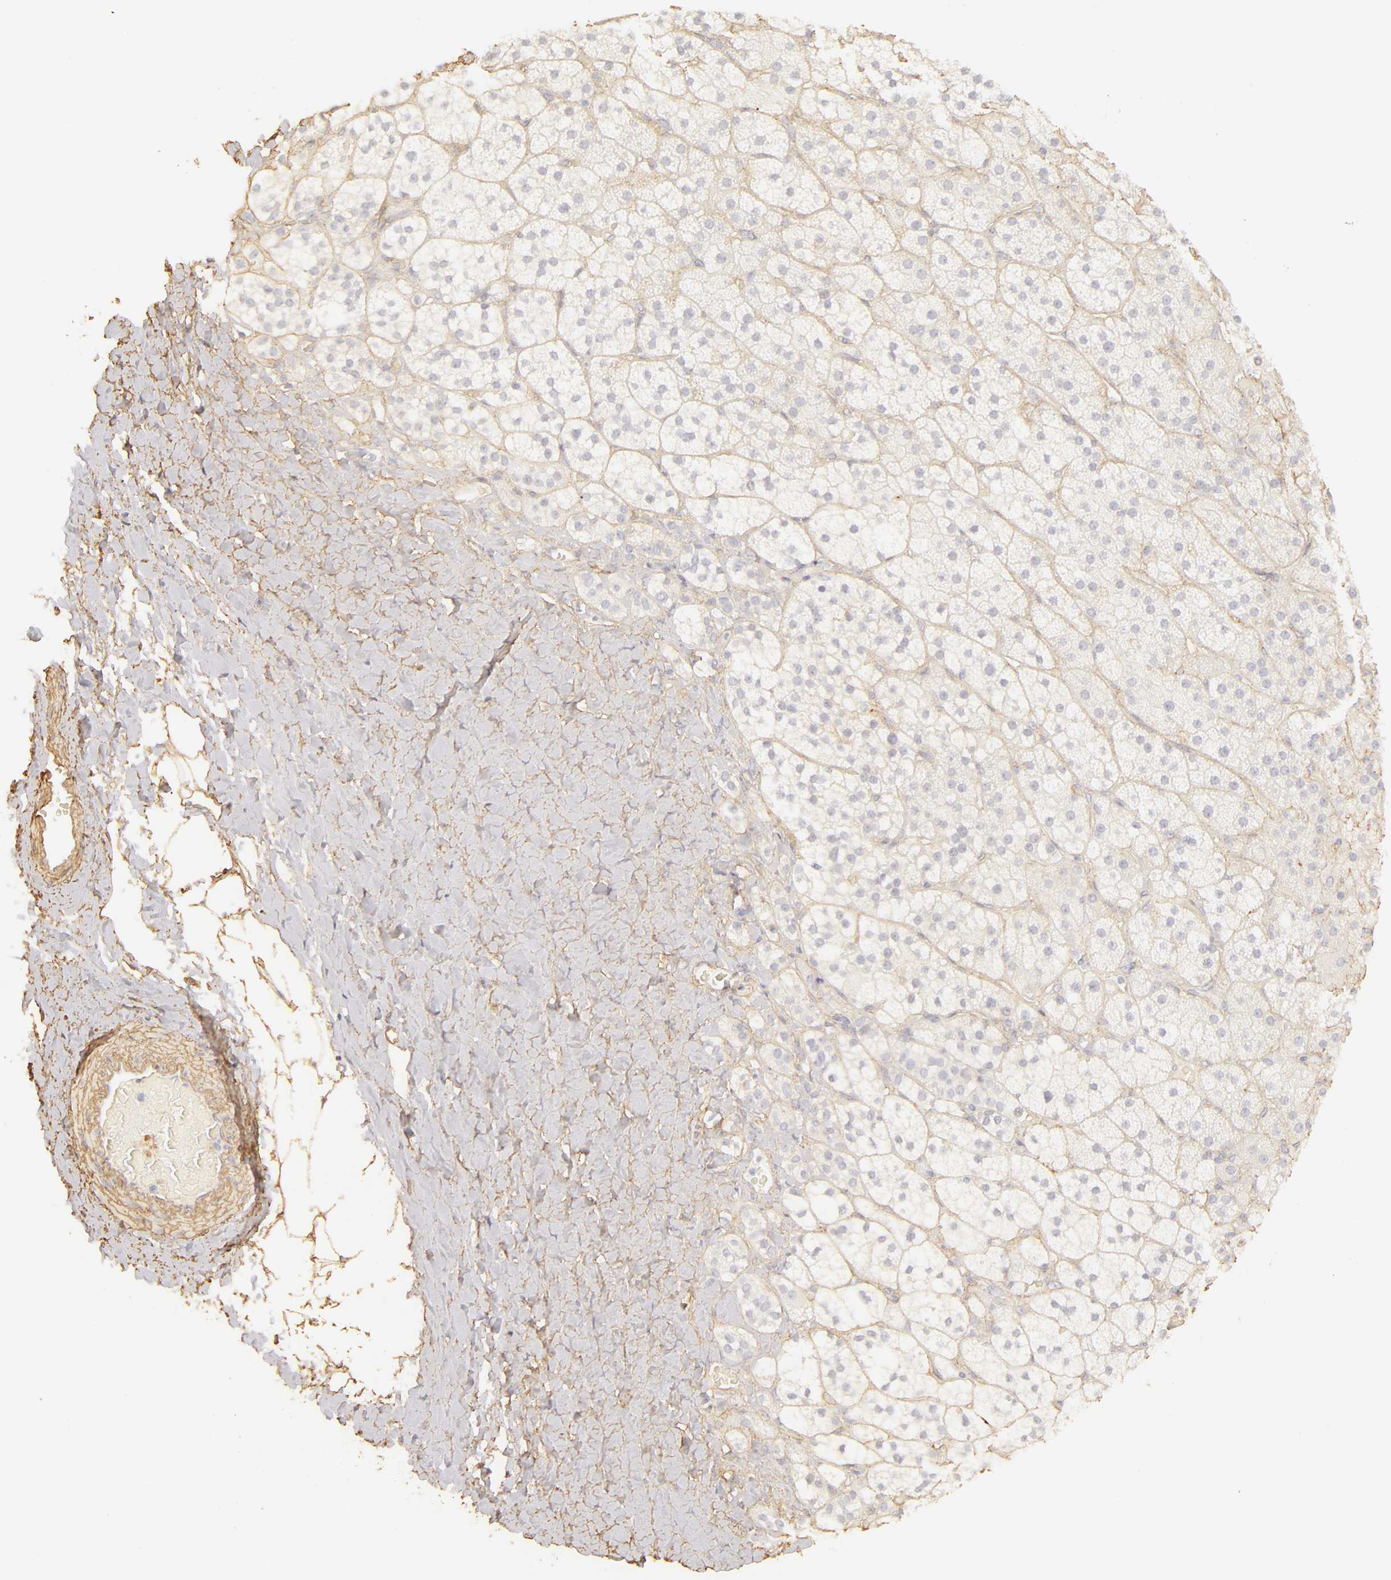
{"staining": {"intensity": "weak", "quantity": "<25%", "location": "cytoplasmic/membranous"}, "tissue": "adrenal gland", "cell_type": "Glandular cells", "image_type": "normal", "snomed": [{"axis": "morphology", "description": "Normal tissue, NOS"}, {"axis": "topography", "description": "Adrenal gland"}], "caption": "This is an immunohistochemistry photomicrograph of benign human adrenal gland. There is no positivity in glandular cells.", "gene": "COL4A1", "patient": {"sex": "male", "age": 53}}